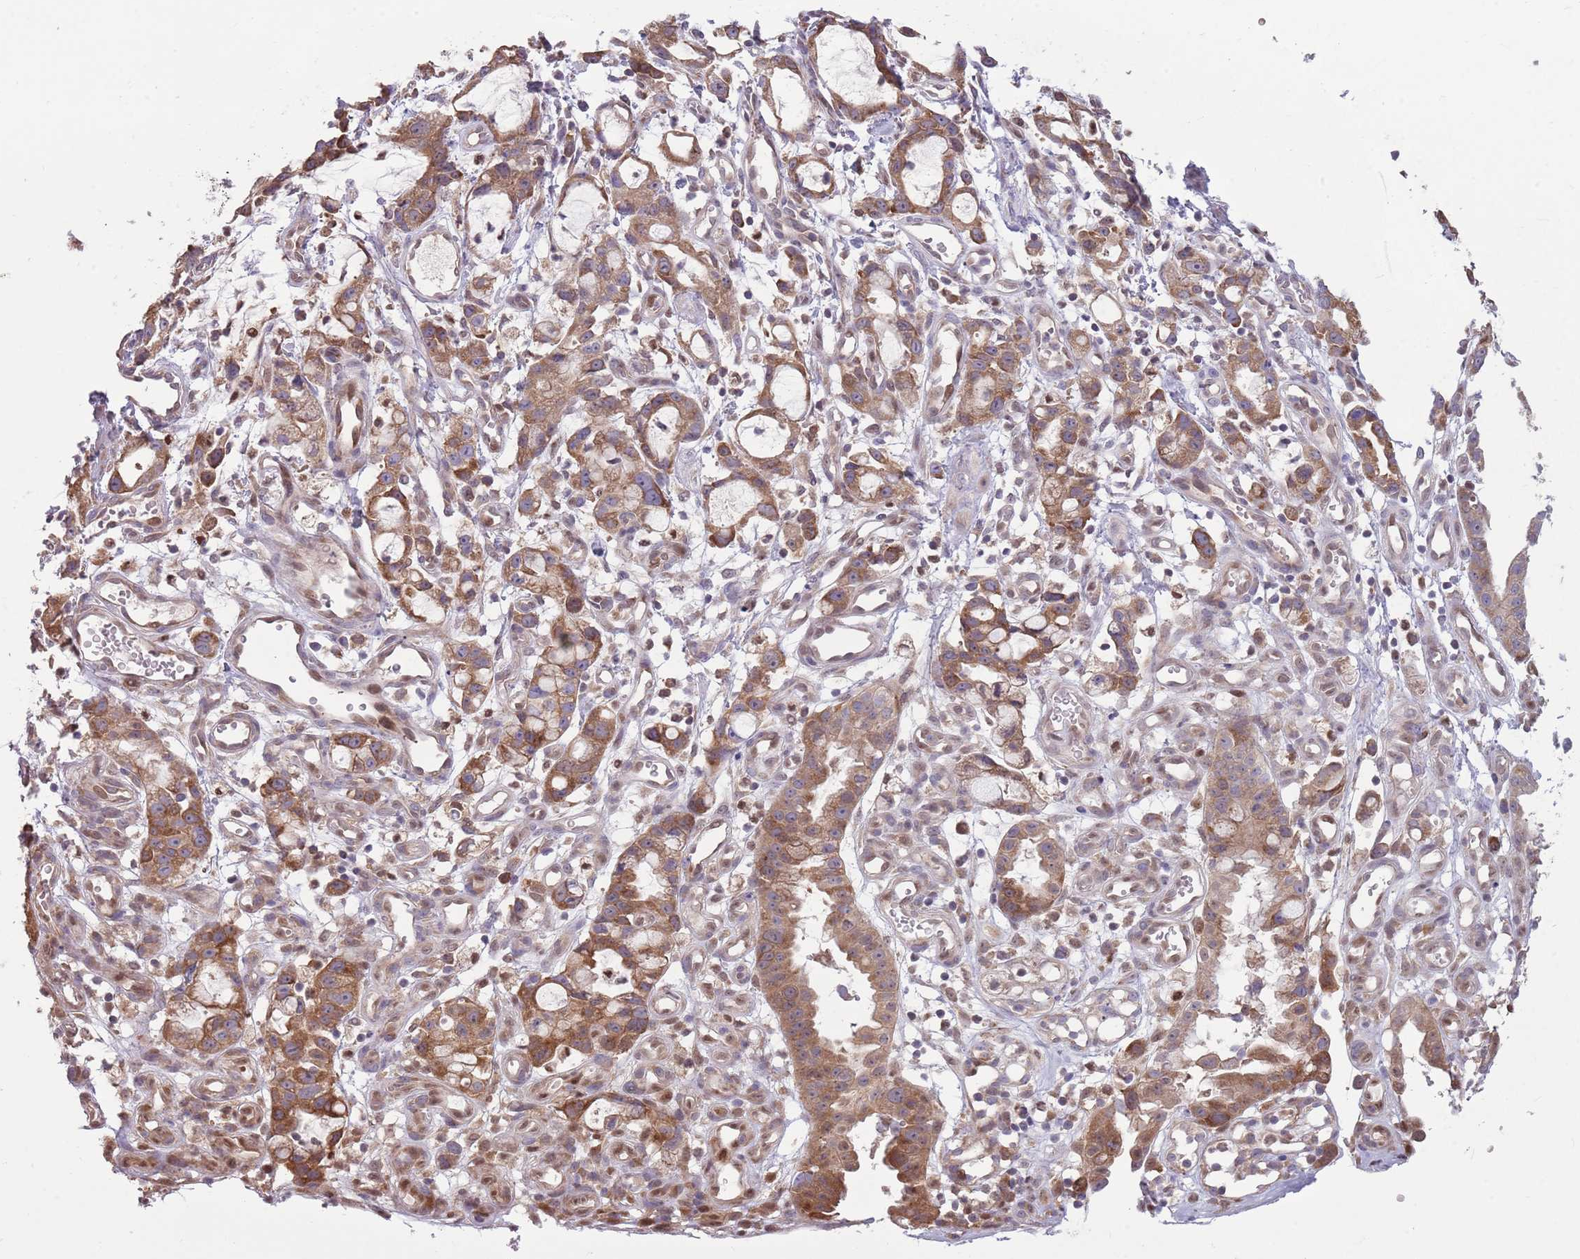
{"staining": {"intensity": "moderate", "quantity": ">75%", "location": "cytoplasmic/membranous"}, "tissue": "stomach cancer", "cell_type": "Tumor cells", "image_type": "cancer", "snomed": [{"axis": "morphology", "description": "Adenocarcinoma, NOS"}, {"axis": "topography", "description": "Stomach"}], "caption": "Protein staining displays moderate cytoplasmic/membranous positivity in approximately >75% of tumor cells in stomach cancer (adenocarcinoma).", "gene": "PPP1R27", "patient": {"sex": "male", "age": 55}}